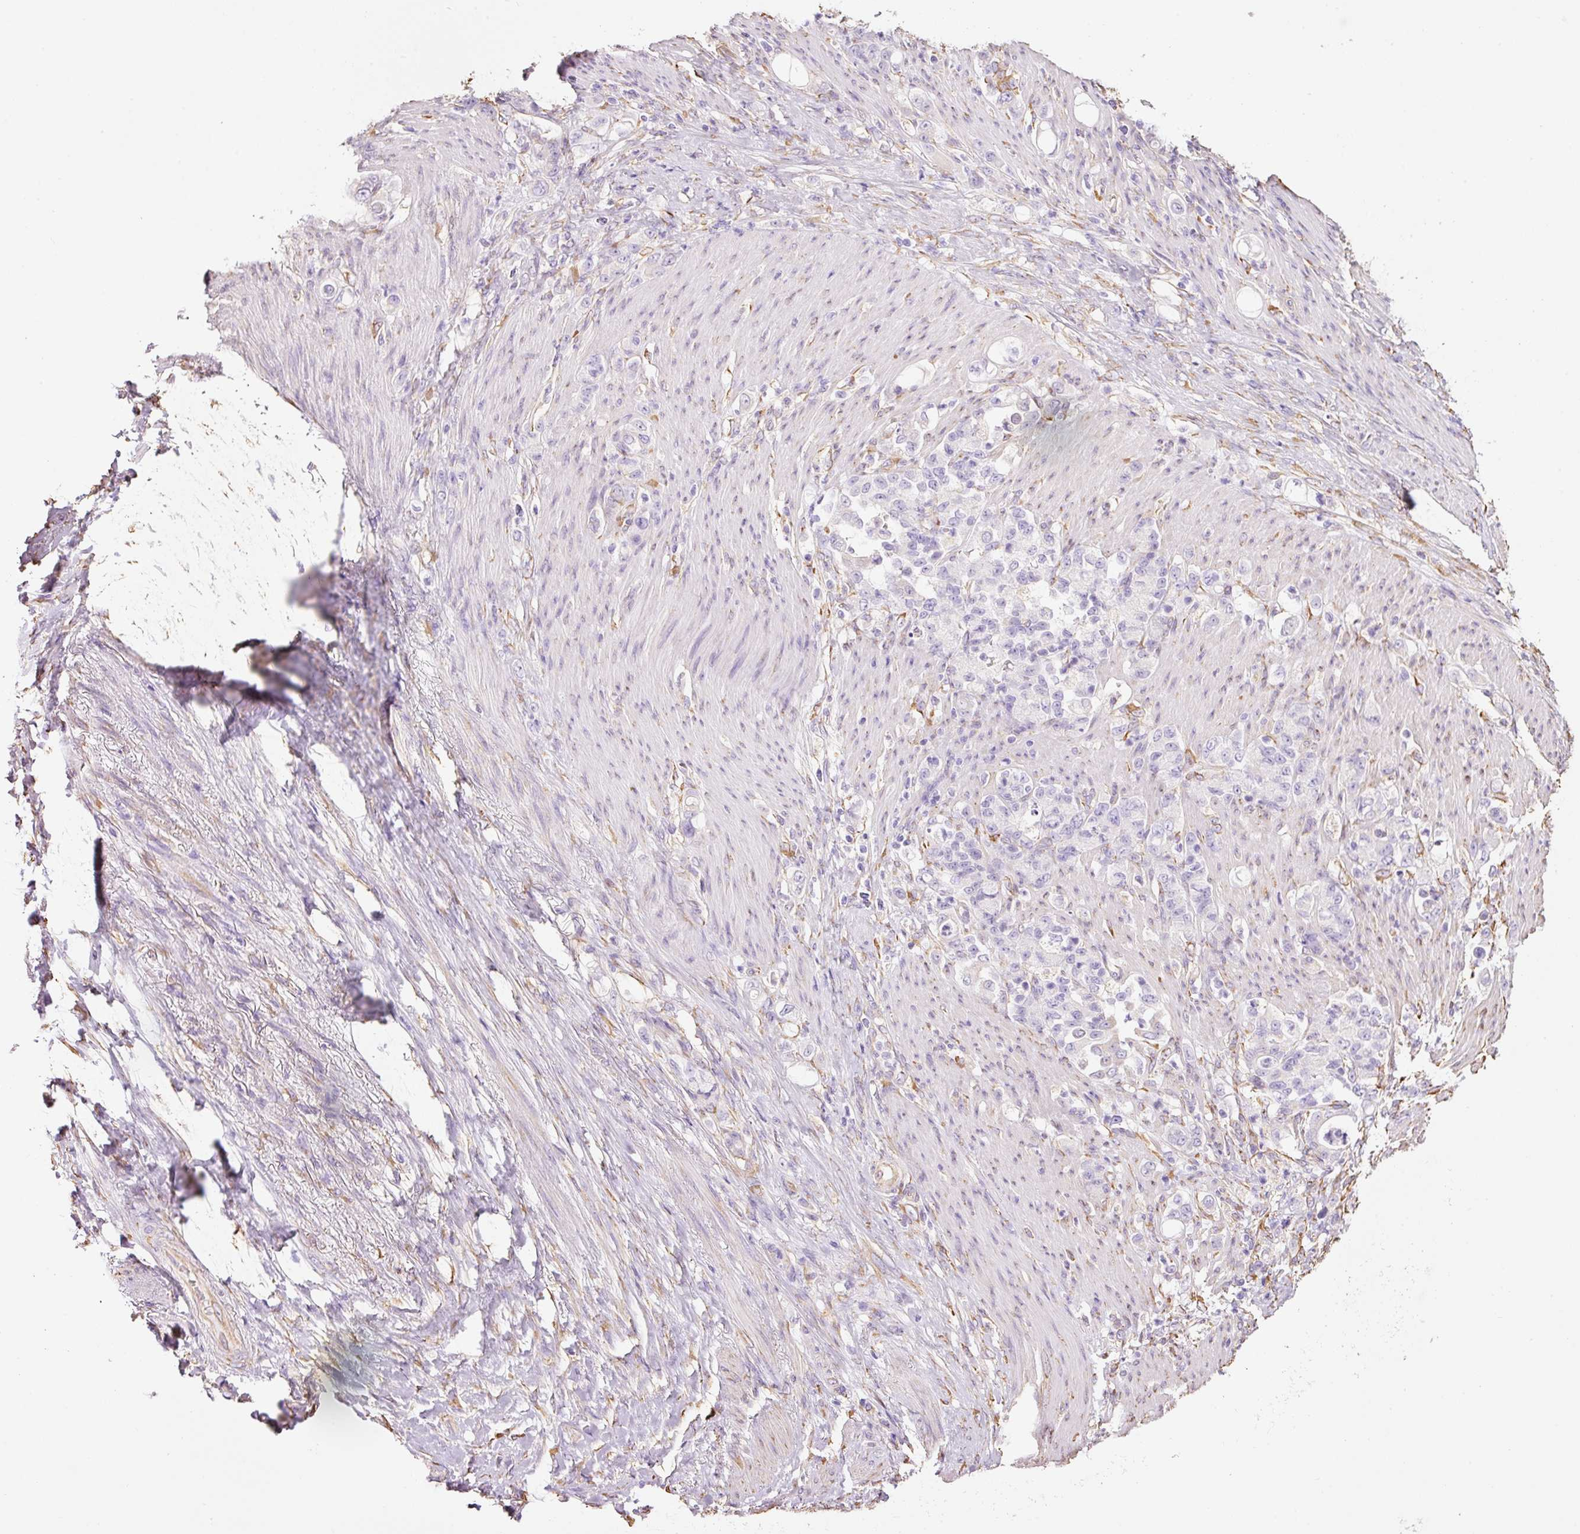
{"staining": {"intensity": "negative", "quantity": "none", "location": "none"}, "tissue": "stomach cancer", "cell_type": "Tumor cells", "image_type": "cancer", "snomed": [{"axis": "morphology", "description": "Normal tissue, NOS"}, {"axis": "morphology", "description": "Adenocarcinoma, NOS"}, {"axis": "topography", "description": "Stomach"}], "caption": "IHC image of stomach cancer (adenocarcinoma) stained for a protein (brown), which exhibits no expression in tumor cells. (DAB (3,3'-diaminobenzidine) IHC, high magnification).", "gene": "GCG", "patient": {"sex": "female", "age": 79}}